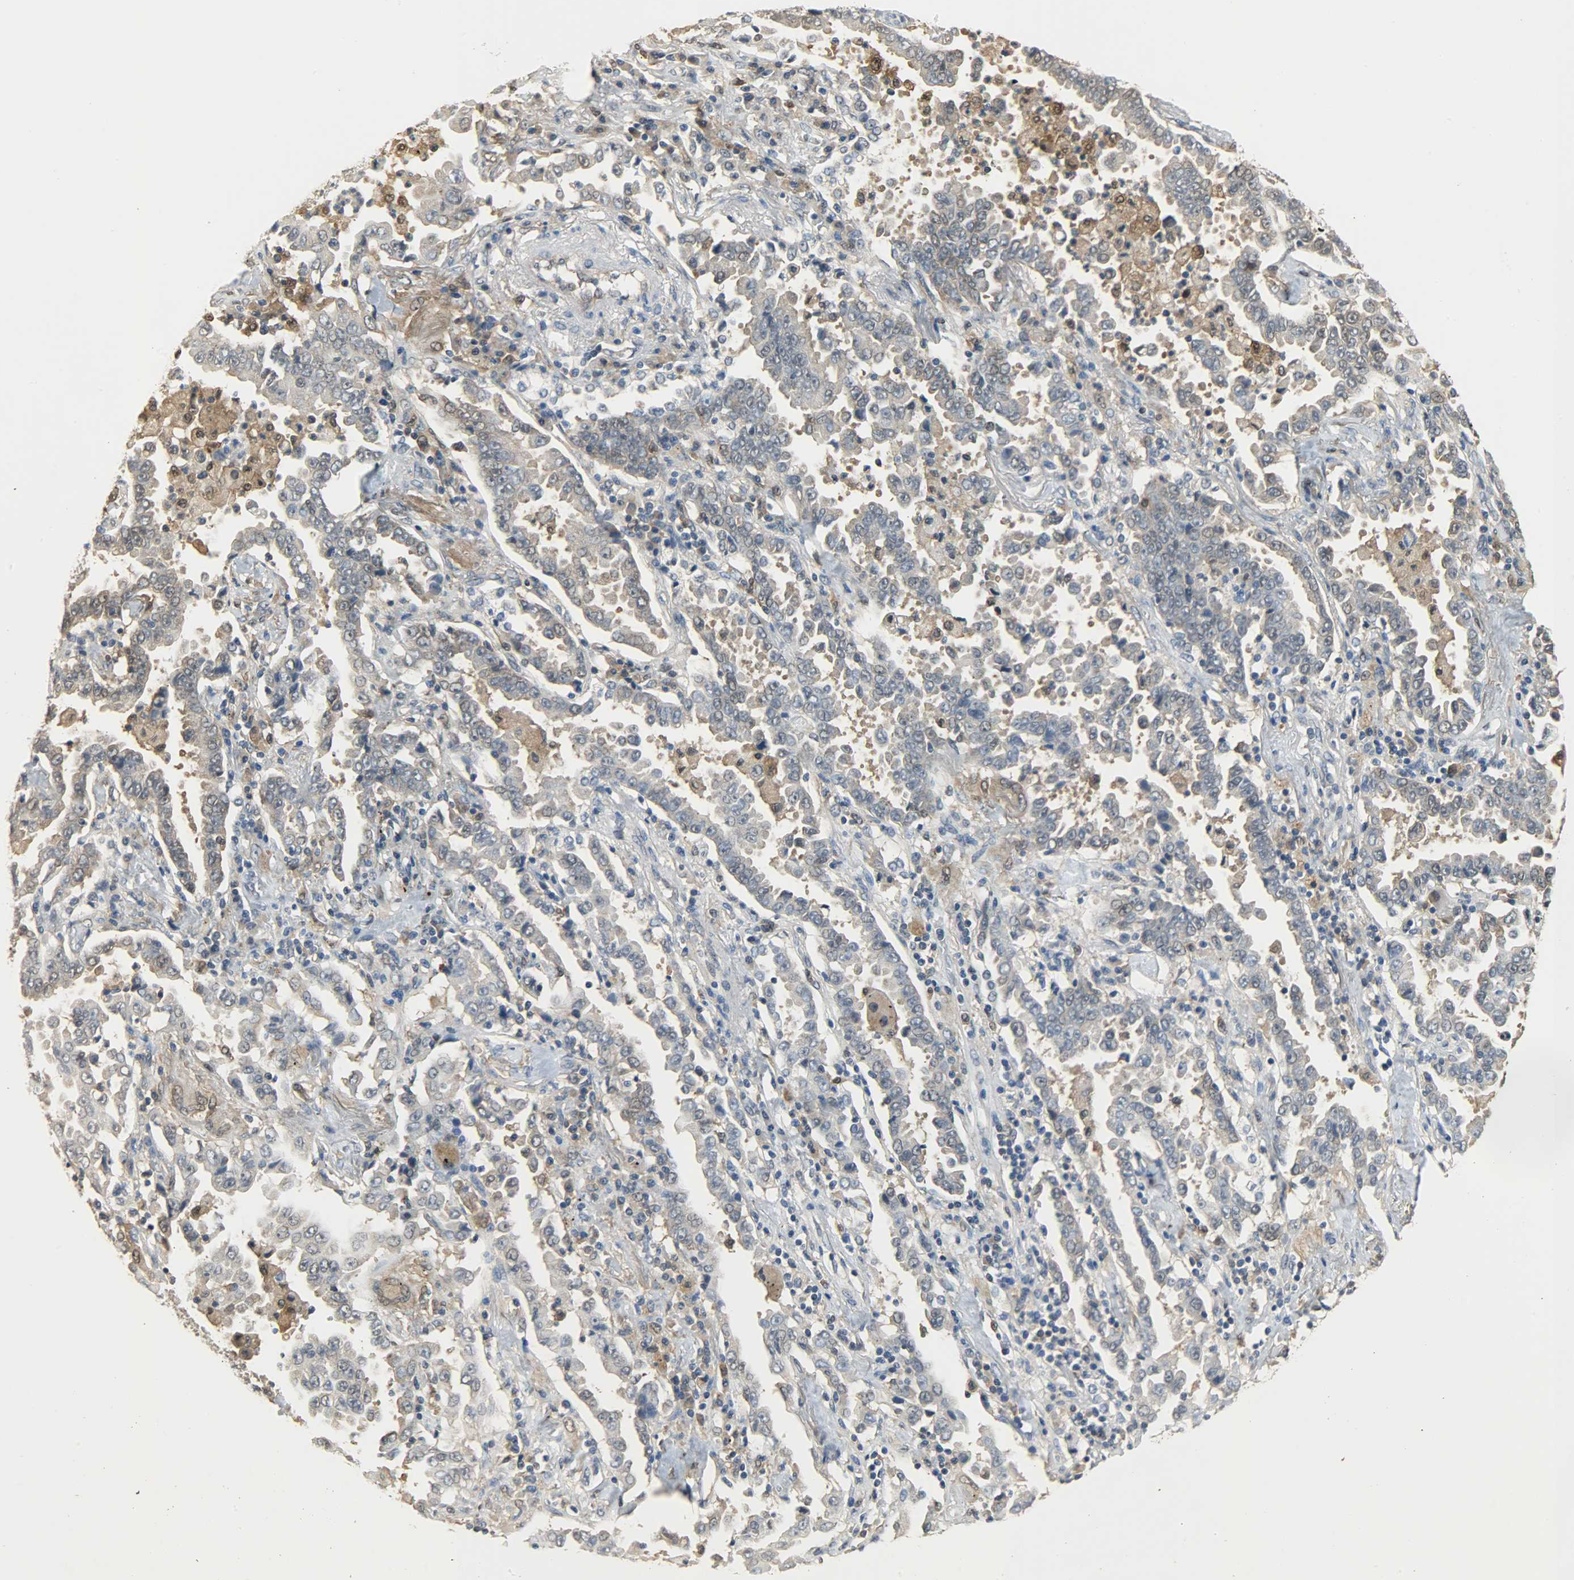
{"staining": {"intensity": "moderate", "quantity": ">75%", "location": "cytoplasmic/membranous,nuclear"}, "tissue": "lung cancer", "cell_type": "Tumor cells", "image_type": "cancer", "snomed": [{"axis": "morphology", "description": "Normal tissue, NOS"}, {"axis": "morphology", "description": "Inflammation, NOS"}, {"axis": "morphology", "description": "Adenocarcinoma, NOS"}, {"axis": "topography", "description": "Lung"}], "caption": "Lung cancer stained with a protein marker reveals moderate staining in tumor cells.", "gene": "EIF4EBP1", "patient": {"sex": "female", "age": 64}}